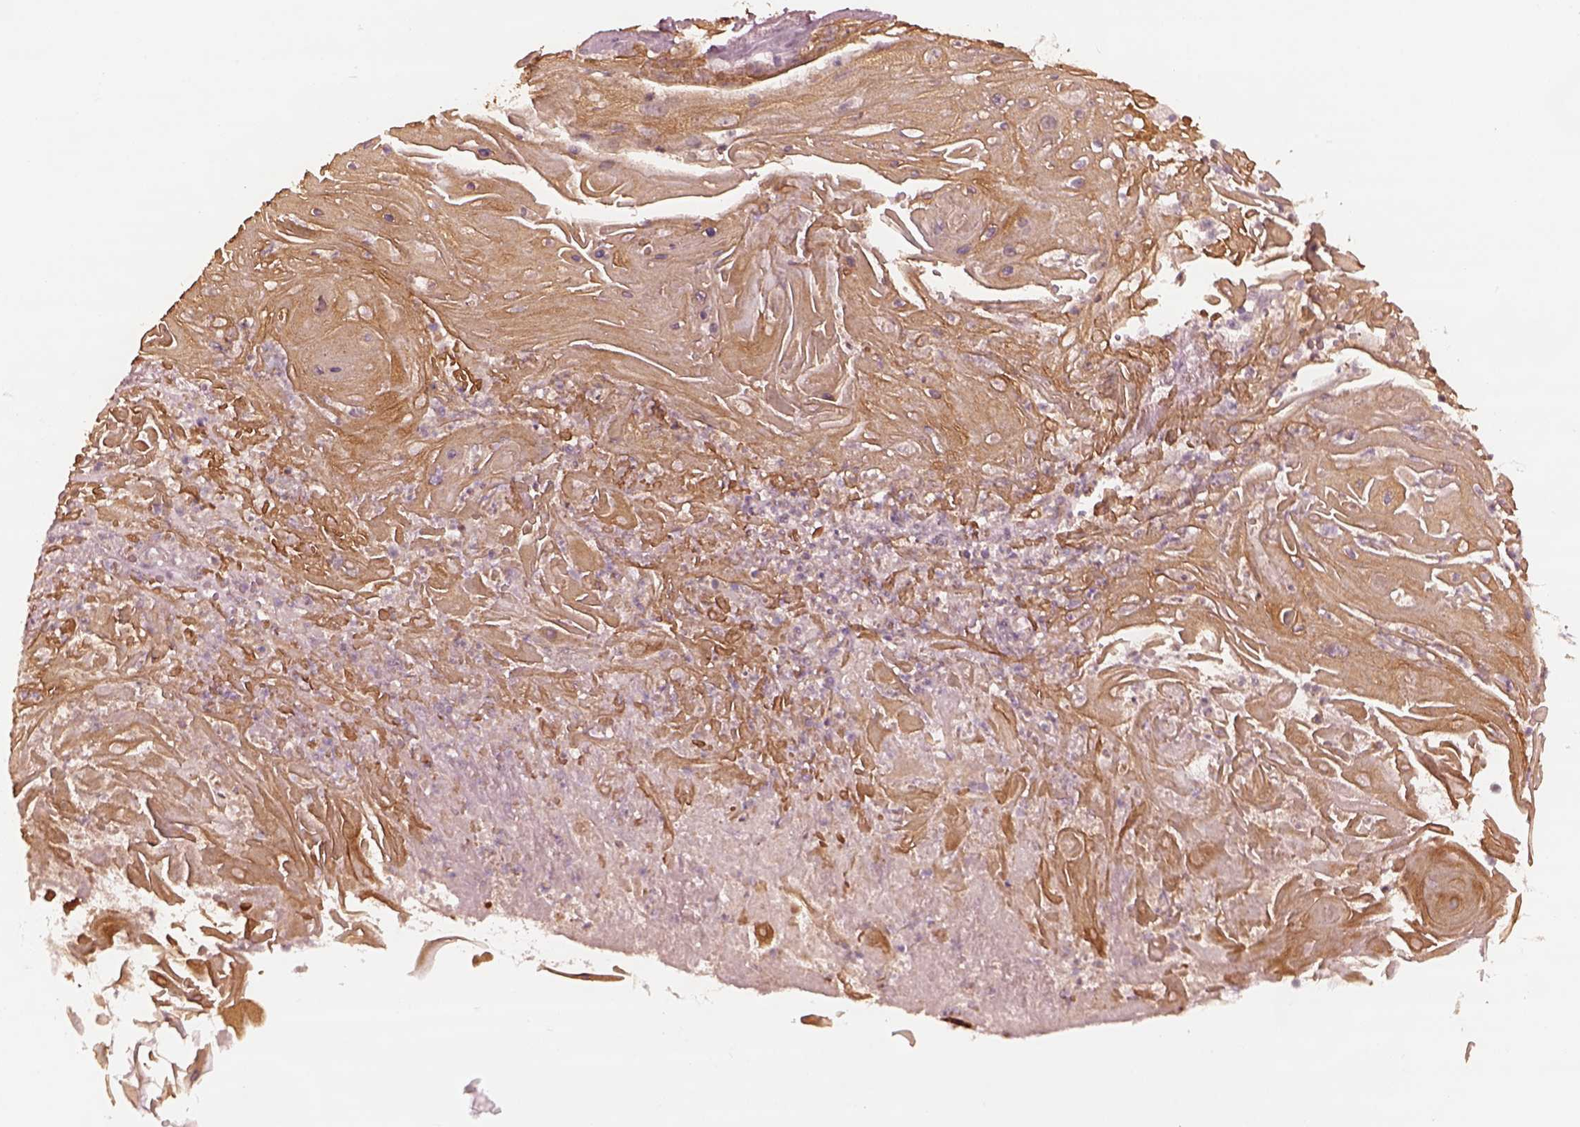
{"staining": {"intensity": "strong", "quantity": ">75%", "location": "cytoplasmic/membranous"}, "tissue": "skin cancer", "cell_type": "Tumor cells", "image_type": "cancer", "snomed": [{"axis": "morphology", "description": "Squamous cell carcinoma, NOS"}, {"axis": "topography", "description": "Skin"}], "caption": "The photomicrograph displays staining of squamous cell carcinoma (skin), revealing strong cytoplasmic/membranous protein staining (brown color) within tumor cells. Nuclei are stained in blue.", "gene": "KRT79", "patient": {"sex": "male", "age": 62}}